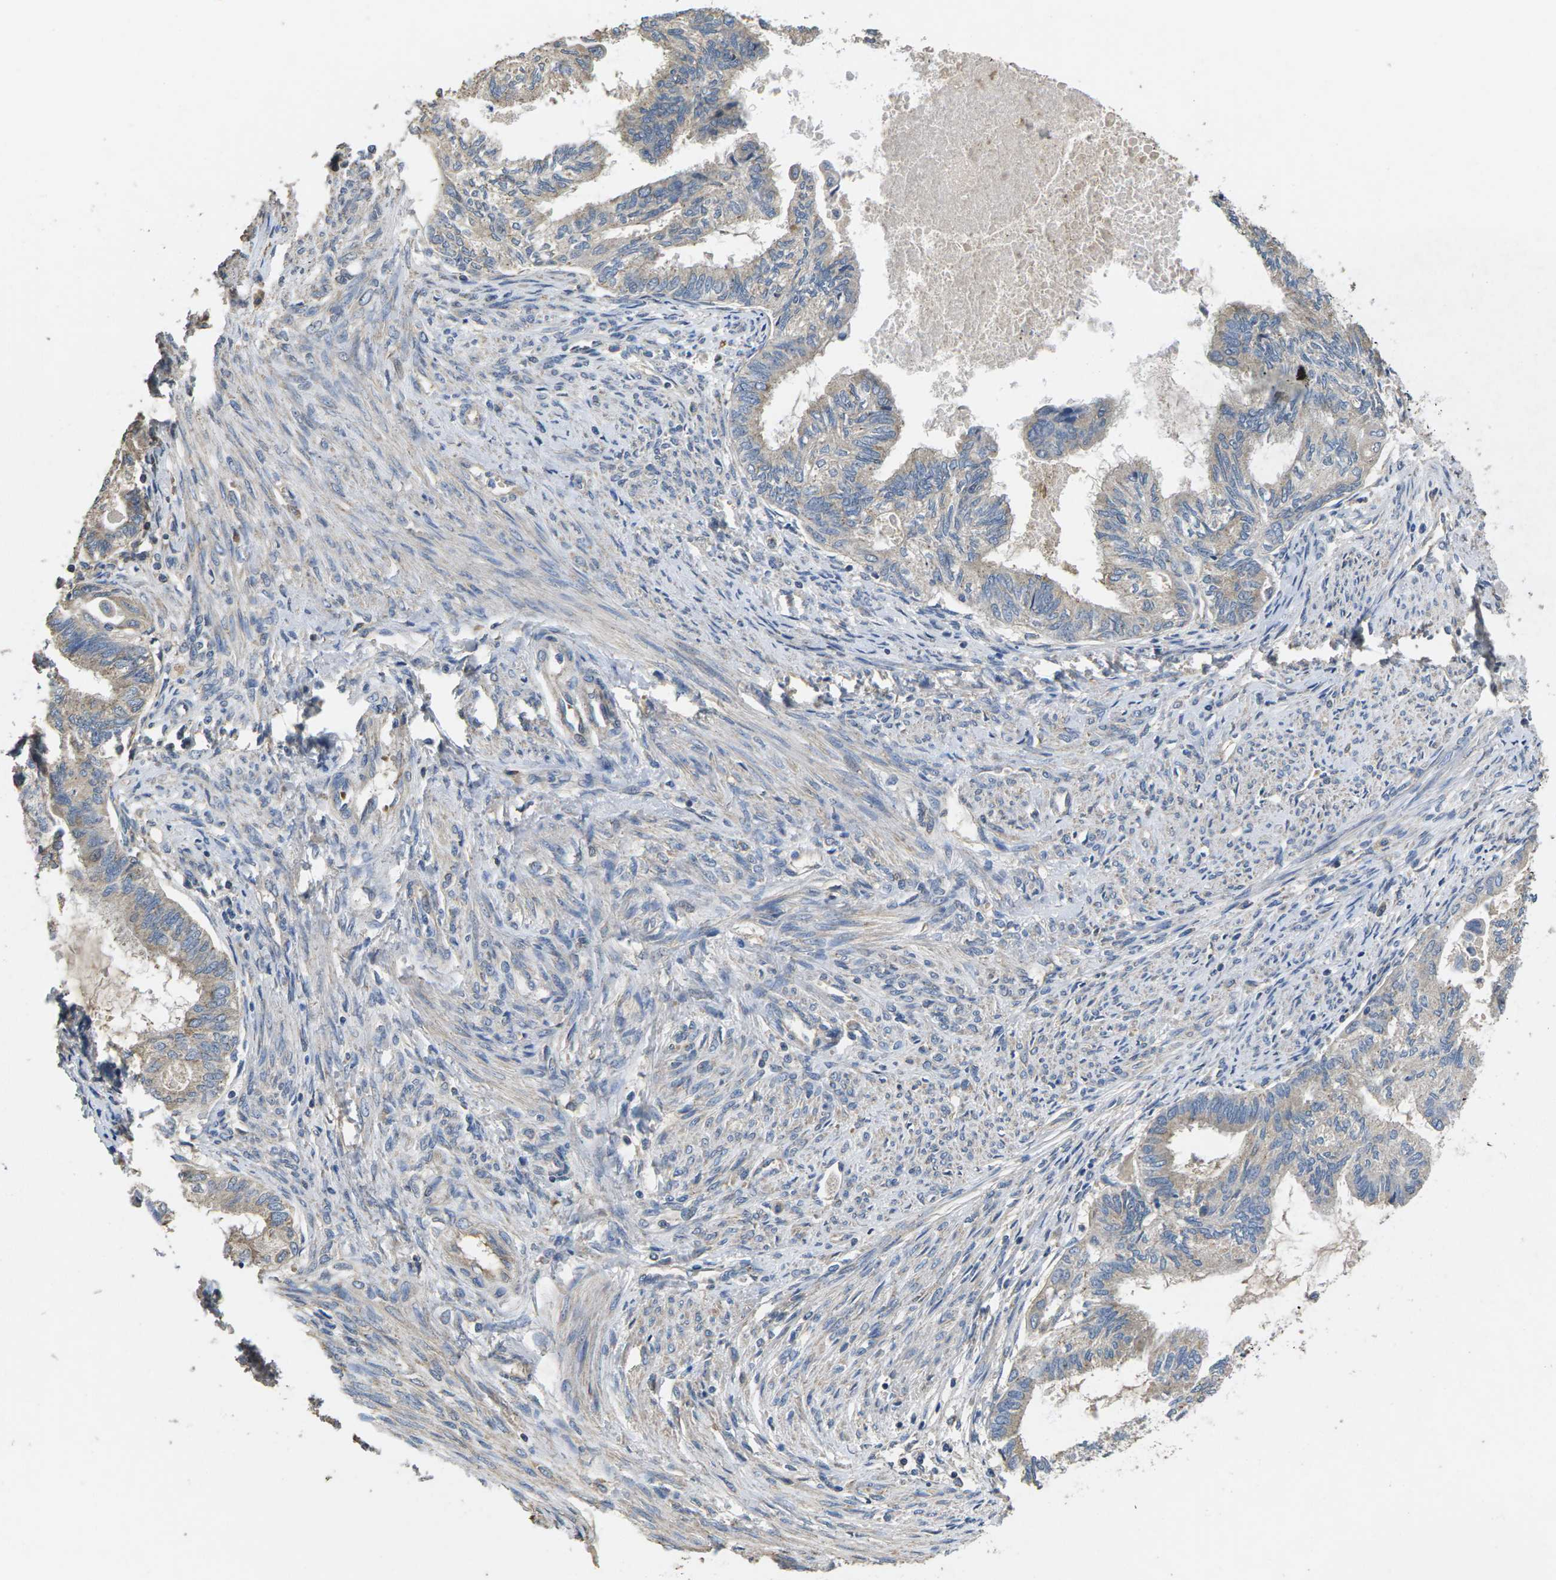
{"staining": {"intensity": "weak", "quantity": "<25%", "location": "cytoplasmic/membranous"}, "tissue": "cervical cancer", "cell_type": "Tumor cells", "image_type": "cancer", "snomed": [{"axis": "morphology", "description": "Normal tissue, NOS"}, {"axis": "morphology", "description": "Adenocarcinoma, NOS"}, {"axis": "topography", "description": "Cervix"}, {"axis": "topography", "description": "Endometrium"}], "caption": "The photomicrograph shows no significant positivity in tumor cells of cervical cancer (adenocarcinoma).", "gene": "B4GAT1", "patient": {"sex": "female", "age": 86}}